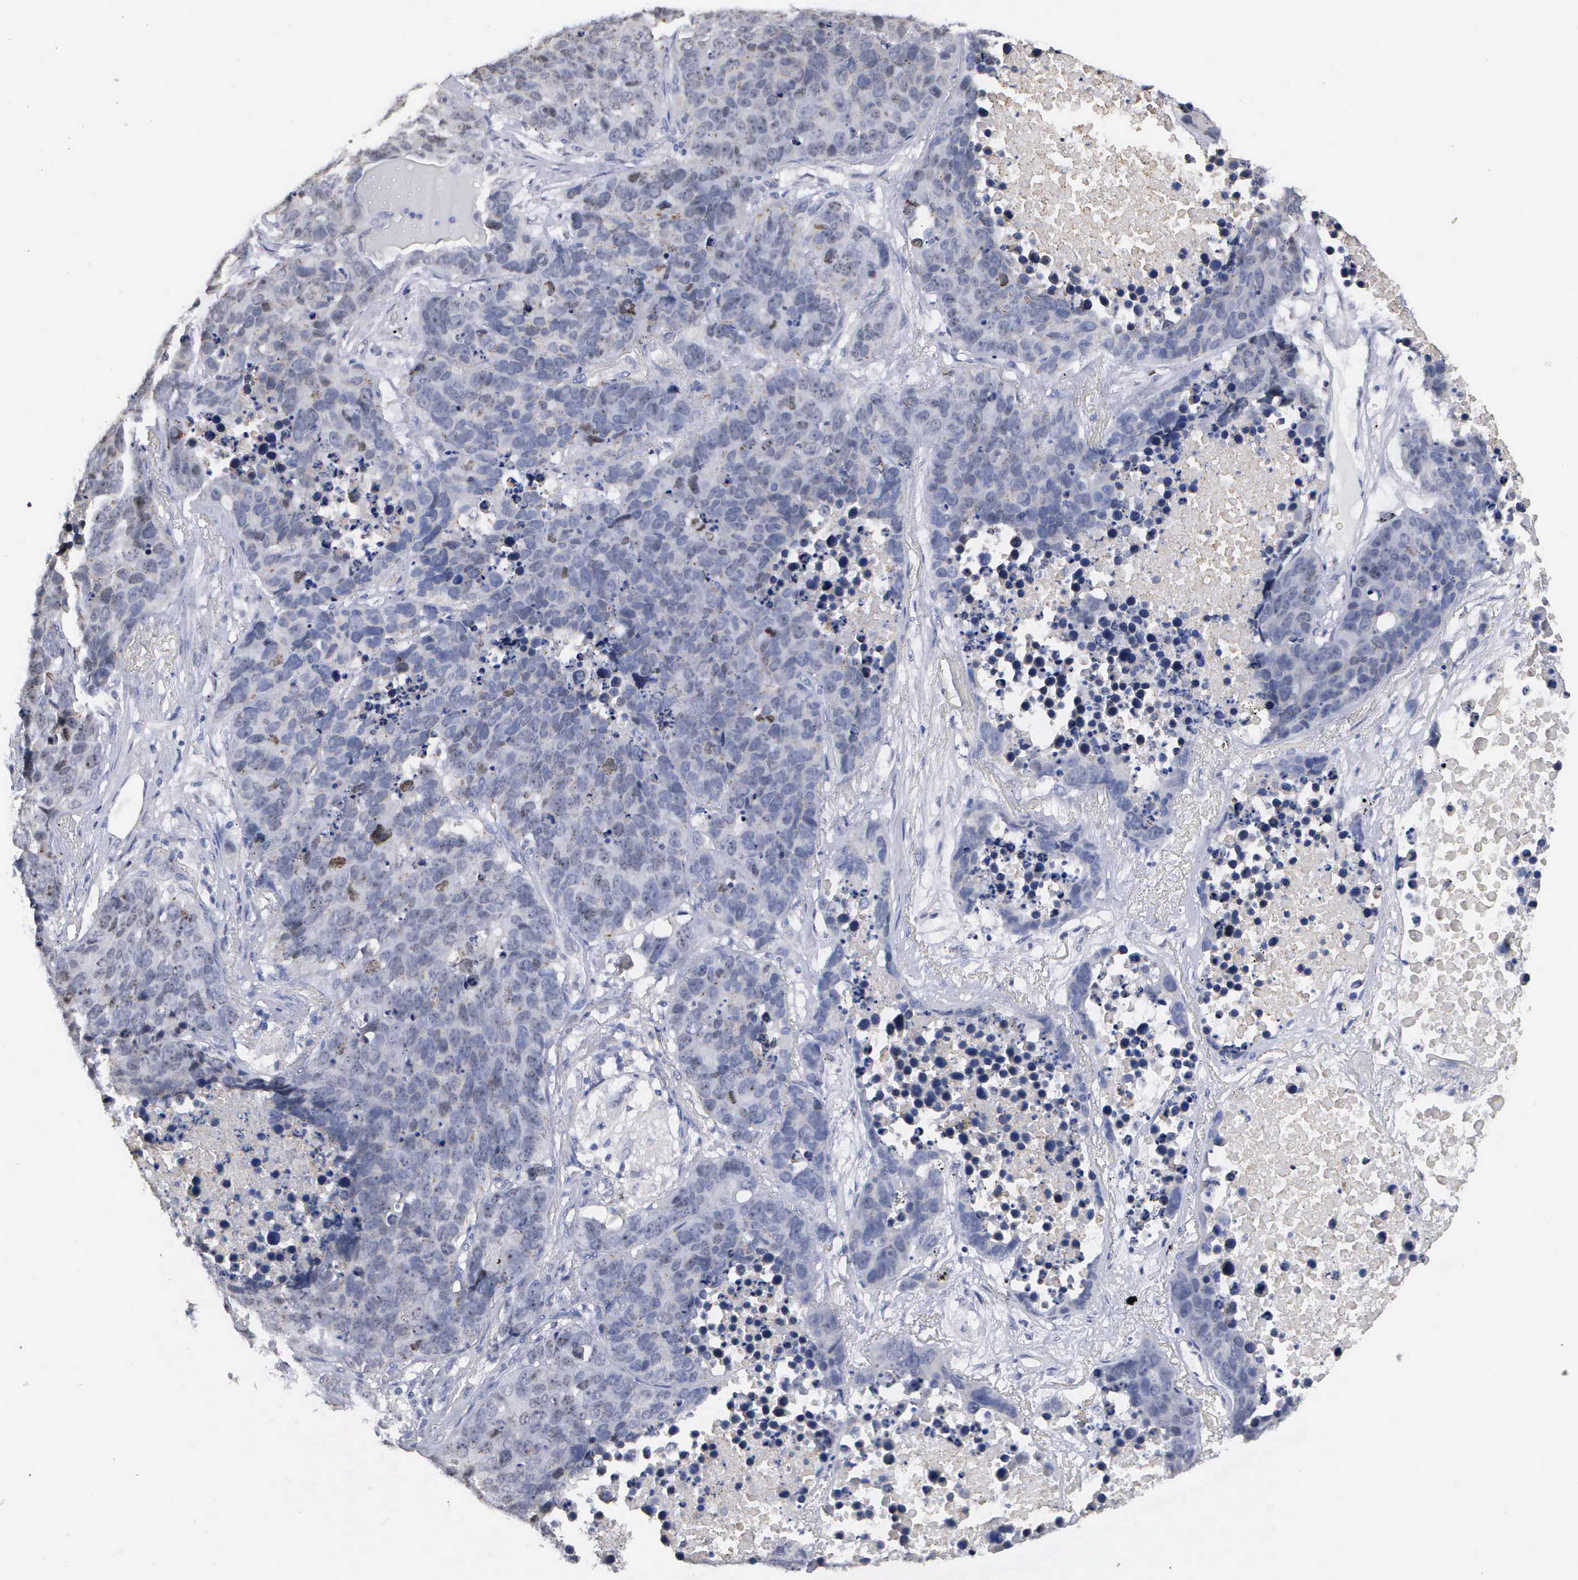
{"staining": {"intensity": "negative", "quantity": "none", "location": "none"}, "tissue": "lung cancer", "cell_type": "Tumor cells", "image_type": "cancer", "snomed": [{"axis": "morphology", "description": "Carcinoid, malignant, NOS"}, {"axis": "topography", "description": "Lung"}], "caption": "IHC of lung cancer exhibits no staining in tumor cells.", "gene": "KDM6A", "patient": {"sex": "male", "age": 60}}